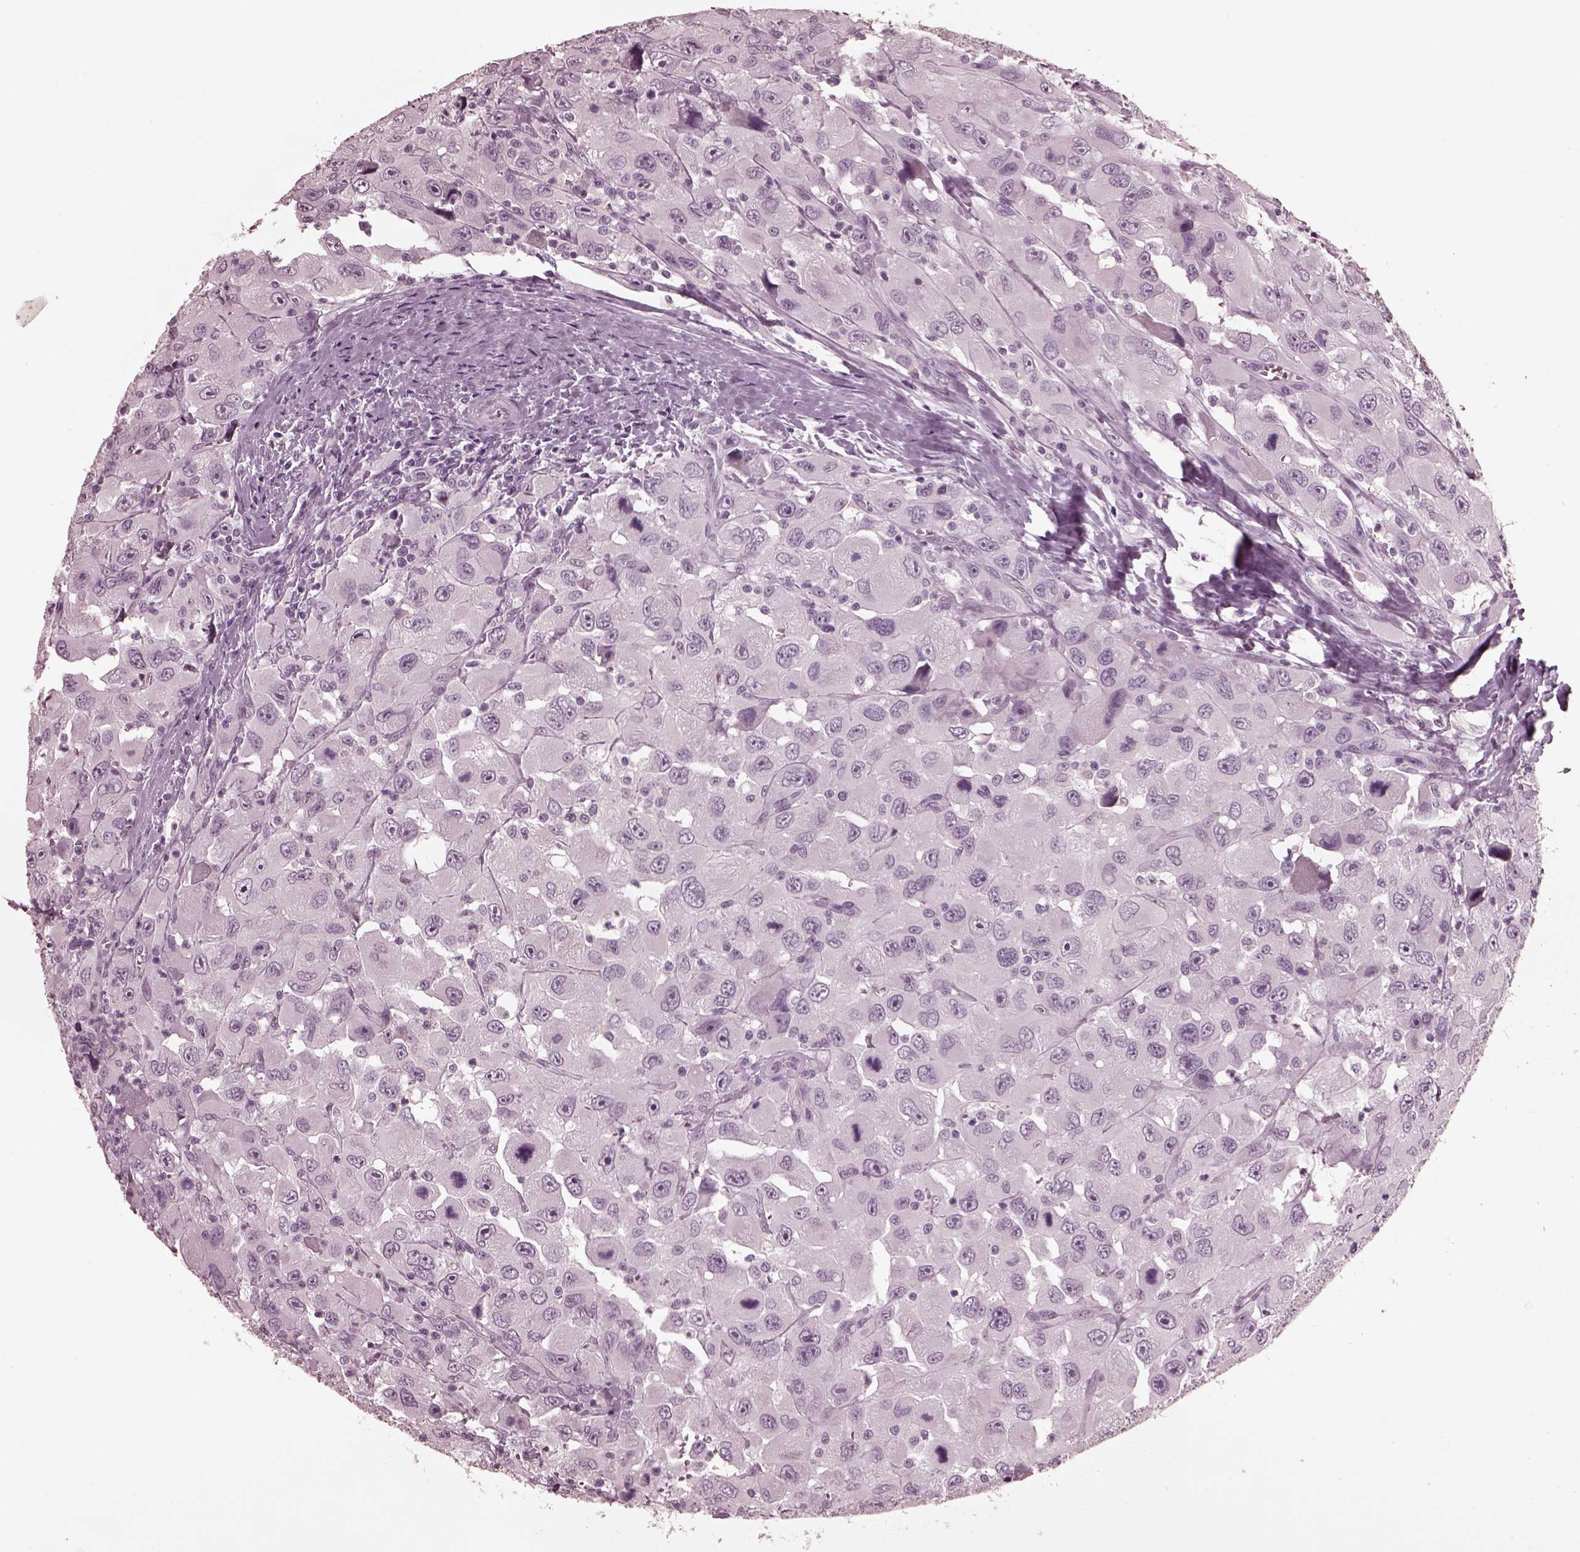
{"staining": {"intensity": "negative", "quantity": "none", "location": "none"}, "tissue": "head and neck cancer", "cell_type": "Tumor cells", "image_type": "cancer", "snomed": [{"axis": "morphology", "description": "Squamous cell carcinoma, NOS"}, {"axis": "morphology", "description": "Squamous cell carcinoma, metastatic, NOS"}, {"axis": "topography", "description": "Oral tissue"}, {"axis": "topography", "description": "Head-Neck"}], "caption": "This is an IHC image of human head and neck cancer (metastatic squamous cell carcinoma). There is no staining in tumor cells.", "gene": "CGA", "patient": {"sex": "female", "age": 85}}